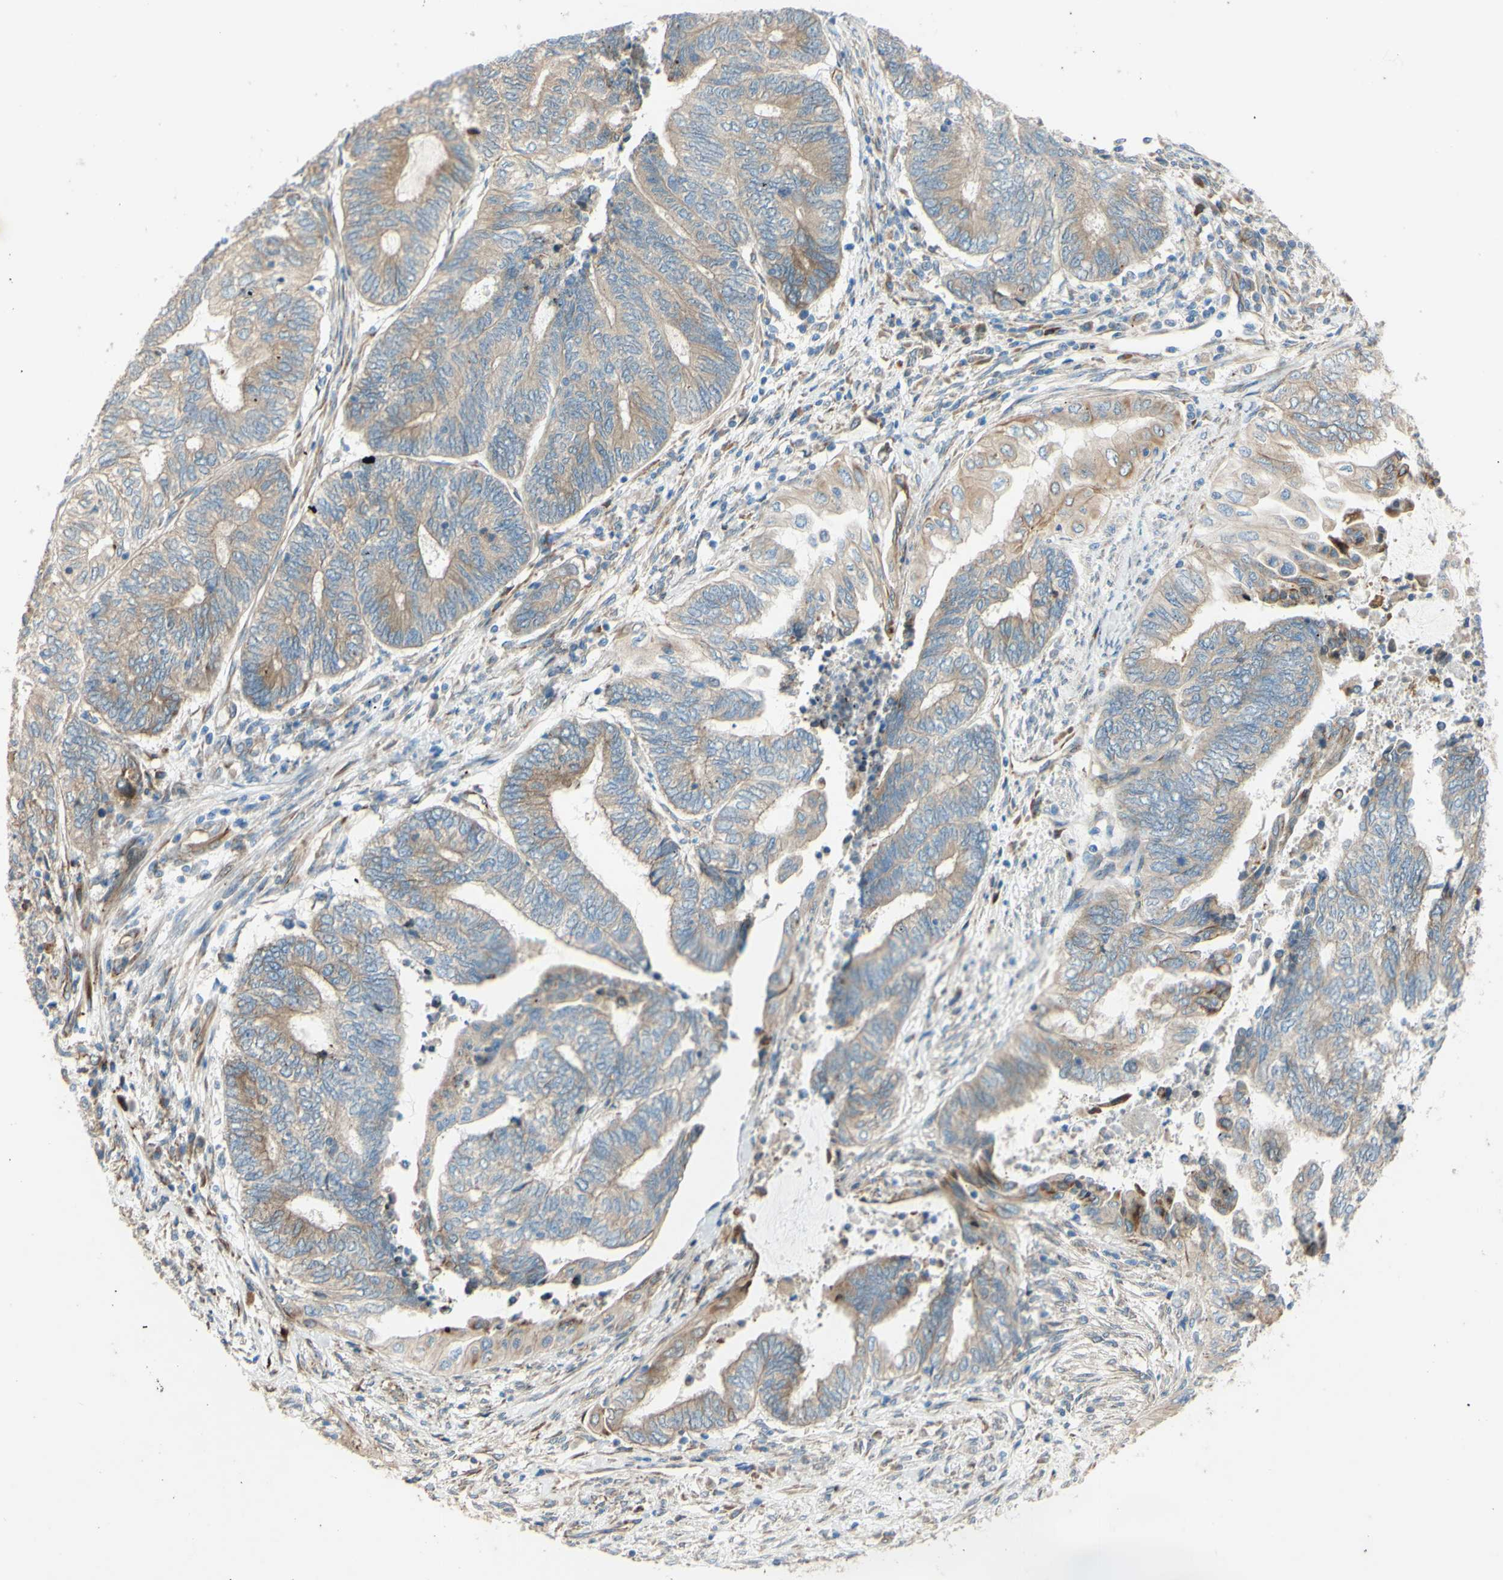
{"staining": {"intensity": "weak", "quantity": ">75%", "location": "cytoplasmic/membranous"}, "tissue": "endometrial cancer", "cell_type": "Tumor cells", "image_type": "cancer", "snomed": [{"axis": "morphology", "description": "Adenocarcinoma, NOS"}, {"axis": "topography", "description": "Uterus"}, {"axis": "topography", "description": "Endometrium"}], "caption": "Human endometrial adenocarcinoma stained for a protein (brown) displays weak cytoplasmic/membranous positive staining in approximately >75% of tumor cells.", "gene": "C1orf43", "patient": {"sex": "female", "age": 70}}